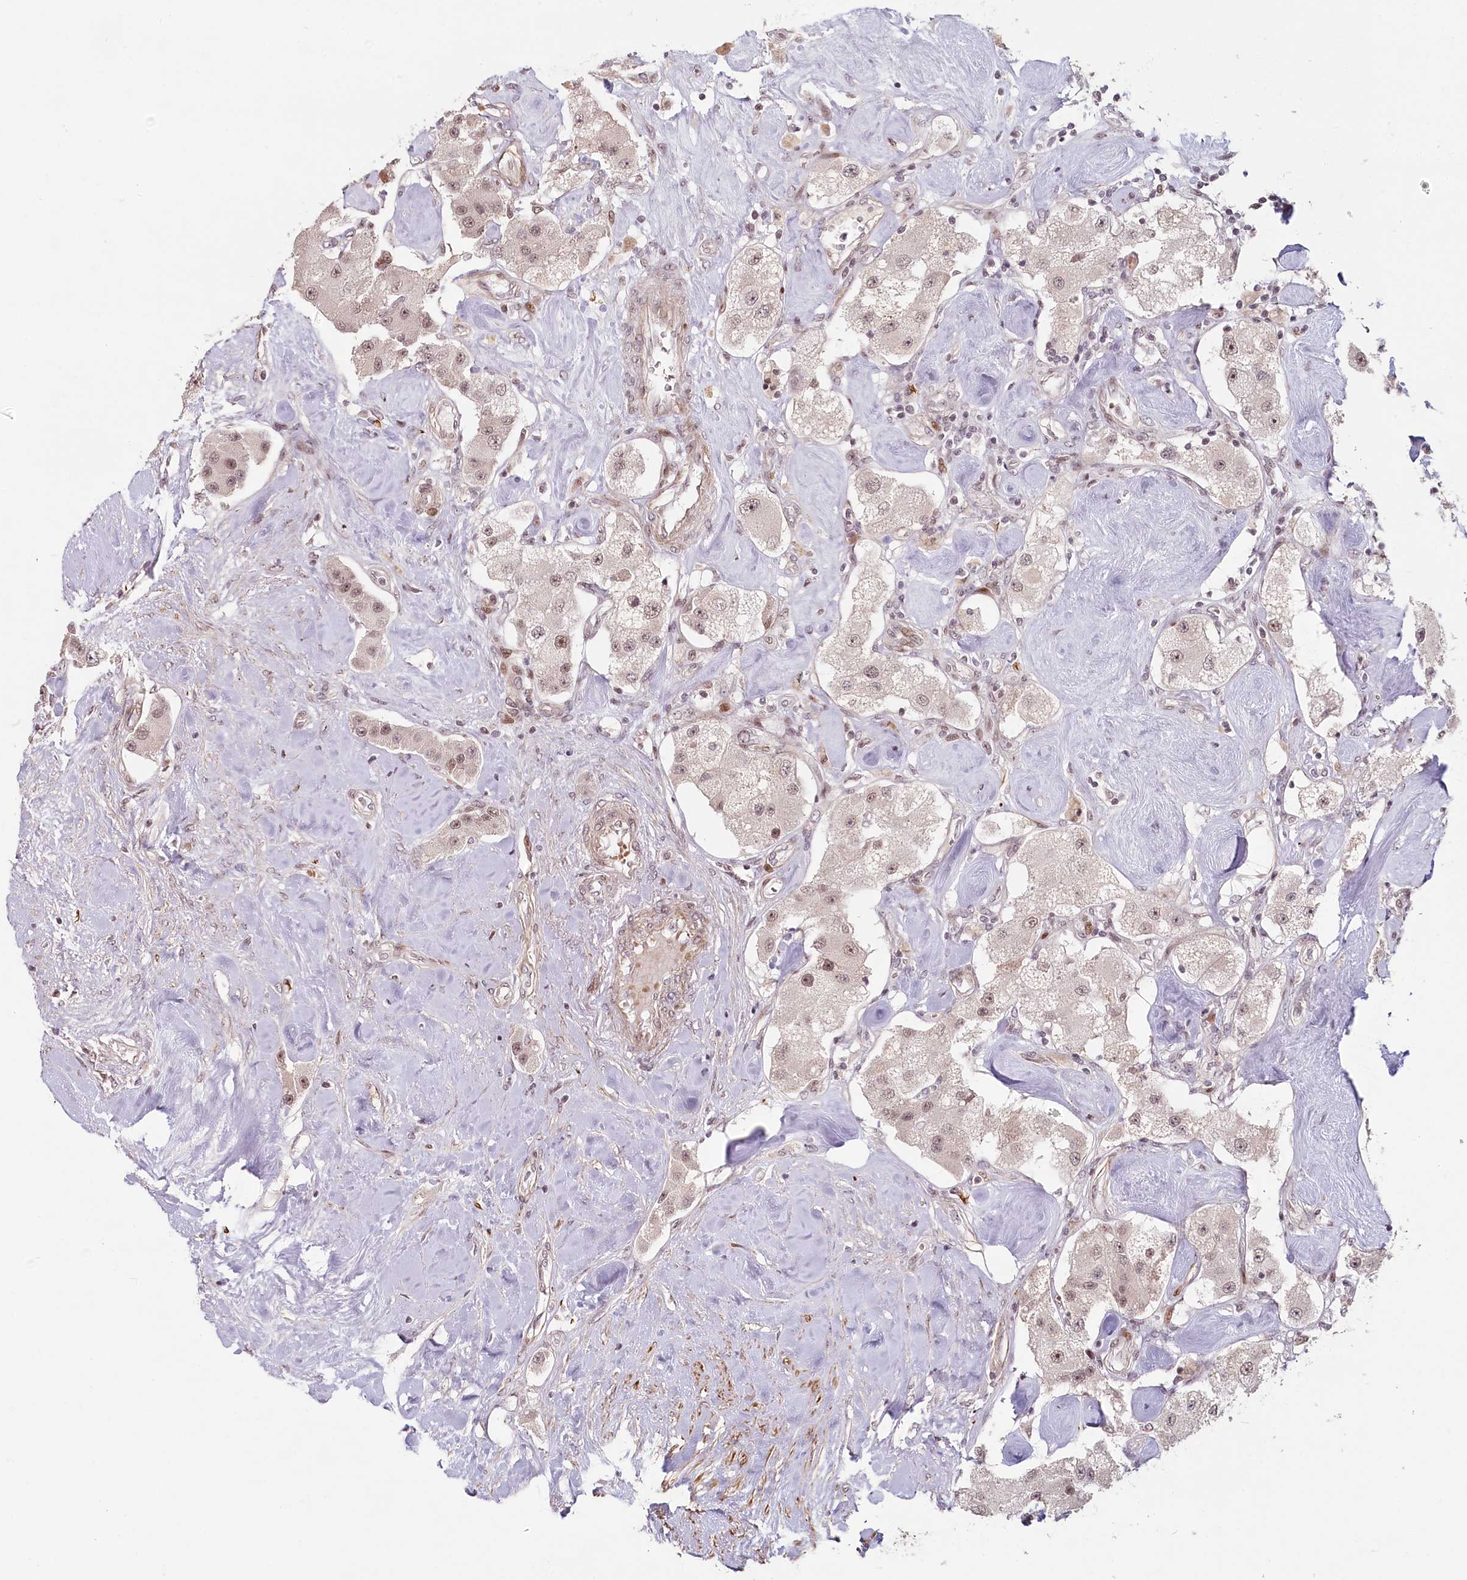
{"staining": {"intensity": "weak", "quantity": ">75%", "location": "nuclear"}, "tissue": "carcinoid", "cell_type": "Tumor cells", "image_type": "cancer", "snomed": [{"axis": "morphology", "description": "Carcinoid, malignant, NOS"}, {"axis": "topography", "description": "Pancreas"}], "caption": "Protein staining demonstrates weak nuclear staining in approximately >75% of tumor cells in malignant carcinoid. The staining was performed using DAB (3,3'-diaminobenzidine) to visualize the protein expression in brown, while the nuclei were stained in blue with hematoxylin (Magnification: 20x).", "gene": "FAM204A", "patient": {"sex": "male", "age": 41}}